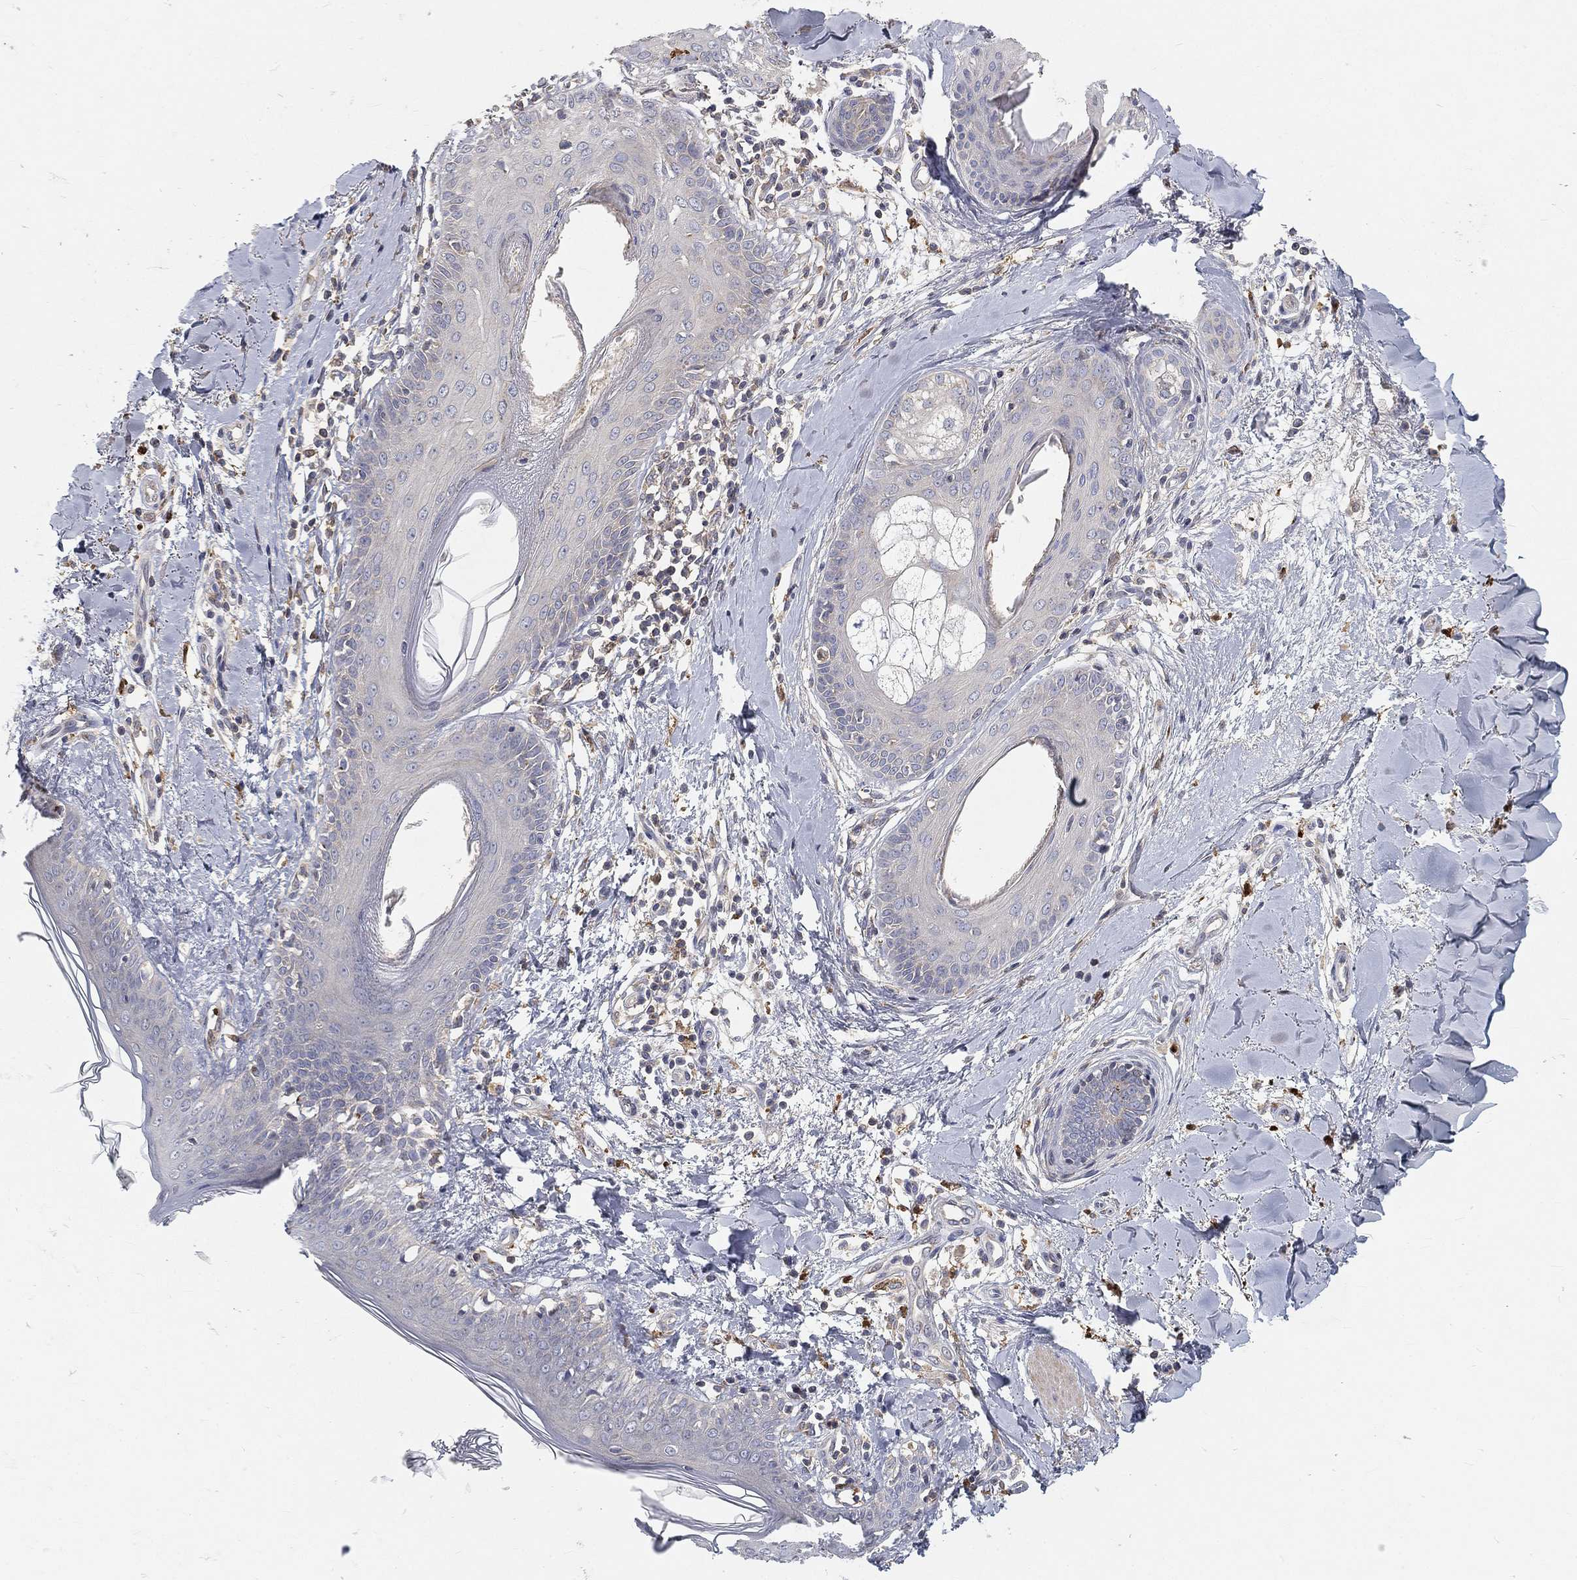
{"staining": {"intensity": "negative", "quantity": "none", "location": "none"}, "tissue": "skin", "cell_type": "Fibroblasts", "image_type": "normal", "snomed": [{"axis": "morphology", "description": "Normal tissue, NOS"}, {"axis": "morphology", "description": "Malignant melanoma, NOS"}, {"axis": "topography", "description": "Skin"}], "caption": "Immunohistochemistry histopathology image of benign human skin stained for a protein (brown), which shows no positivity in fibroblasts. (DAB immunohistochemistry (IHC) visualized using brightfield microscopy, high magnification).", "gene": "CTSL", "patient": {"sex": "female", "age": 34}}